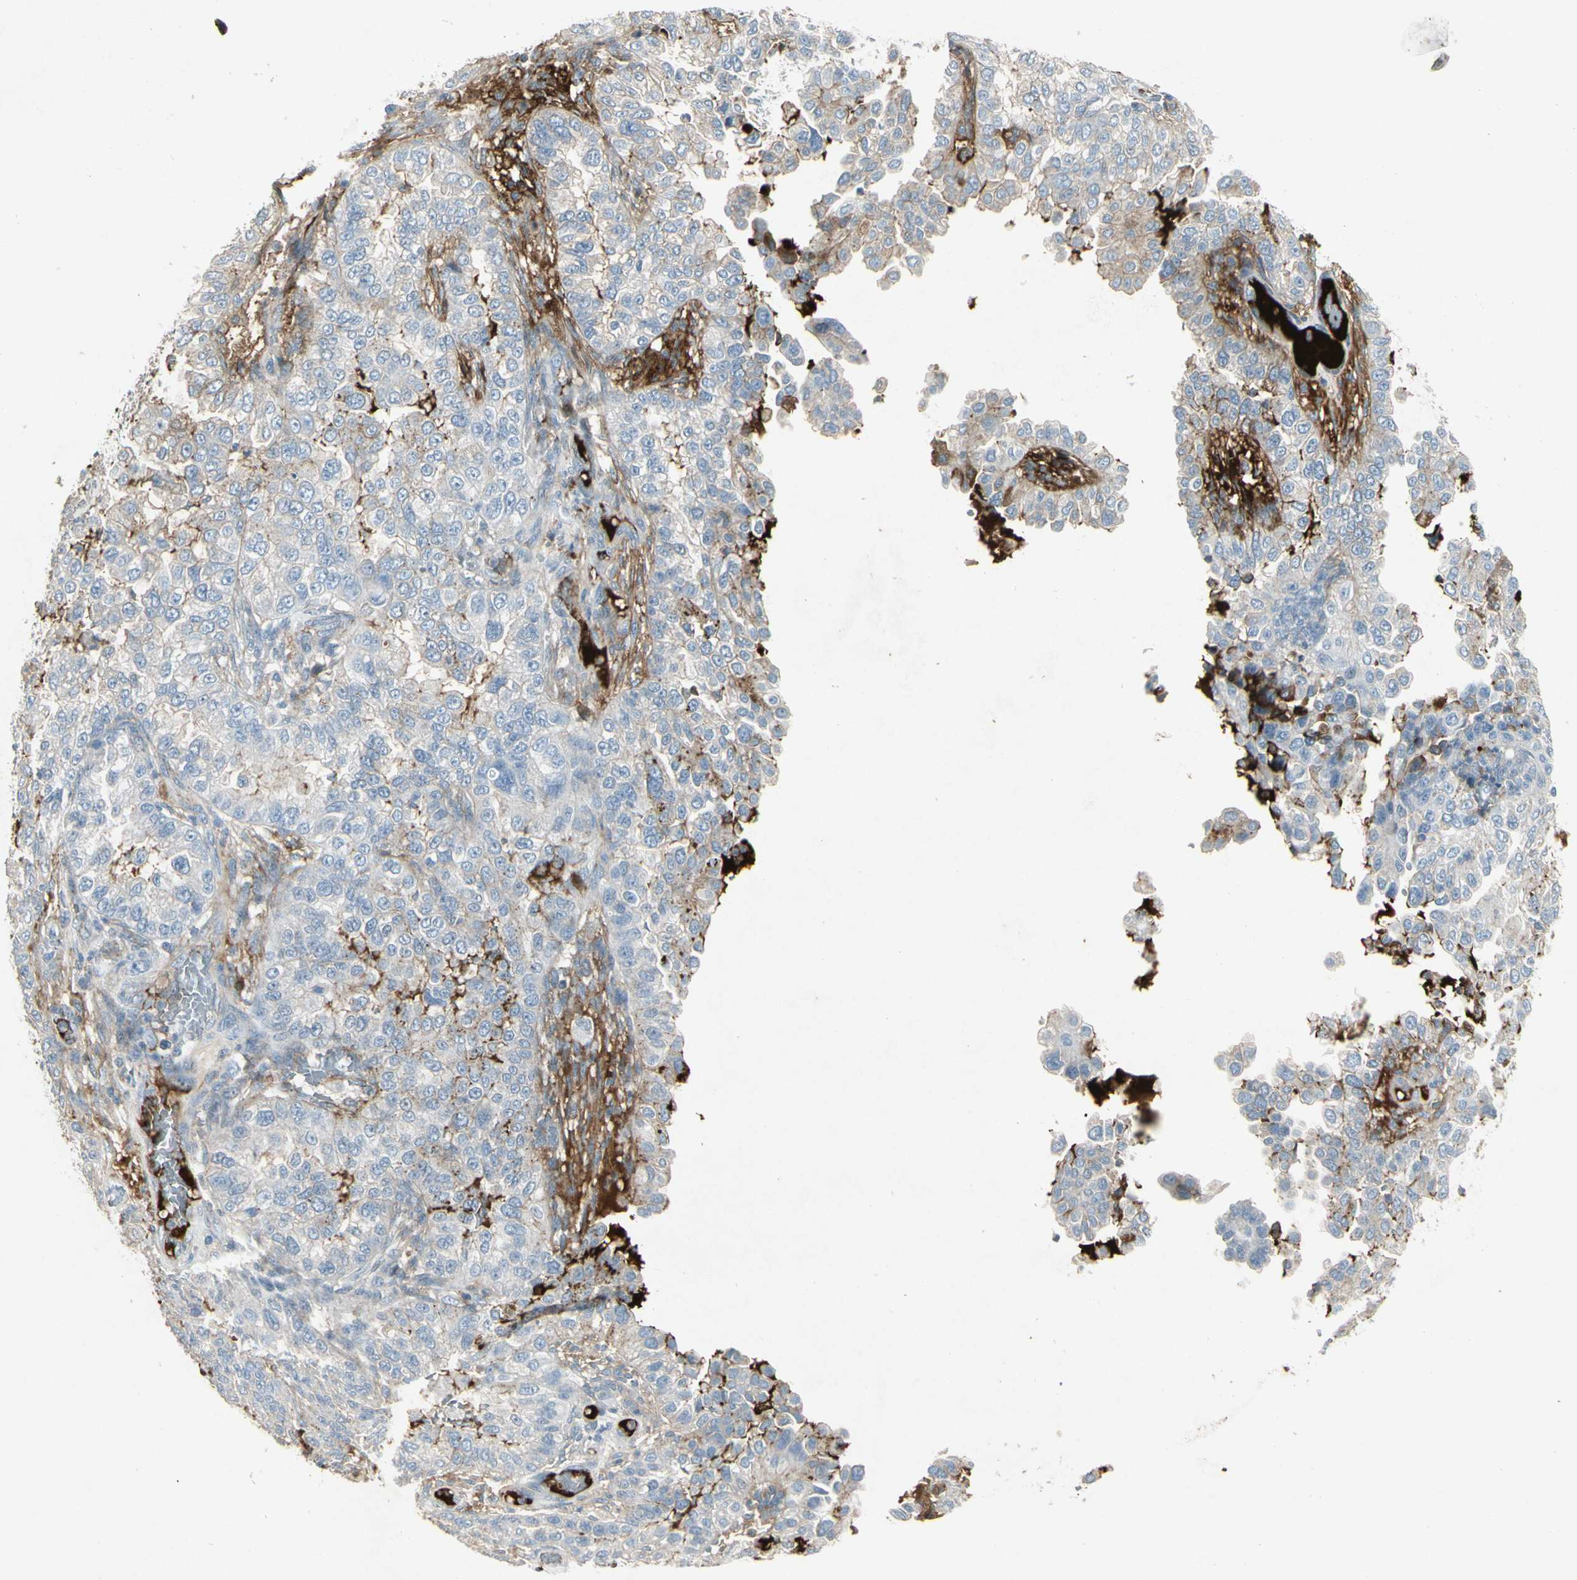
{"staining": {"intensity": "strong", "quantity": "<25%", "location": "cytoplasmic/membranous"}, "tissue": "endometrial cancer", "cell_type": "Tumor cells", "image_type": "cancer", "snomed": [{"axis": "morphology", "description": "Adenocarcinoma, NOS"}, {"axis": "topography", "description": "Endometrium"}], "caption": "DAB (3,3'-diaminobenzidine) immunohistochemical staining of human endometrial adenocarcinoma reveals strong cytoplasmic/membranous protein staining in approximately <25% of tumor cells.", "gene": "IGHM", "patient": {"sex": "female", "age": 85}}